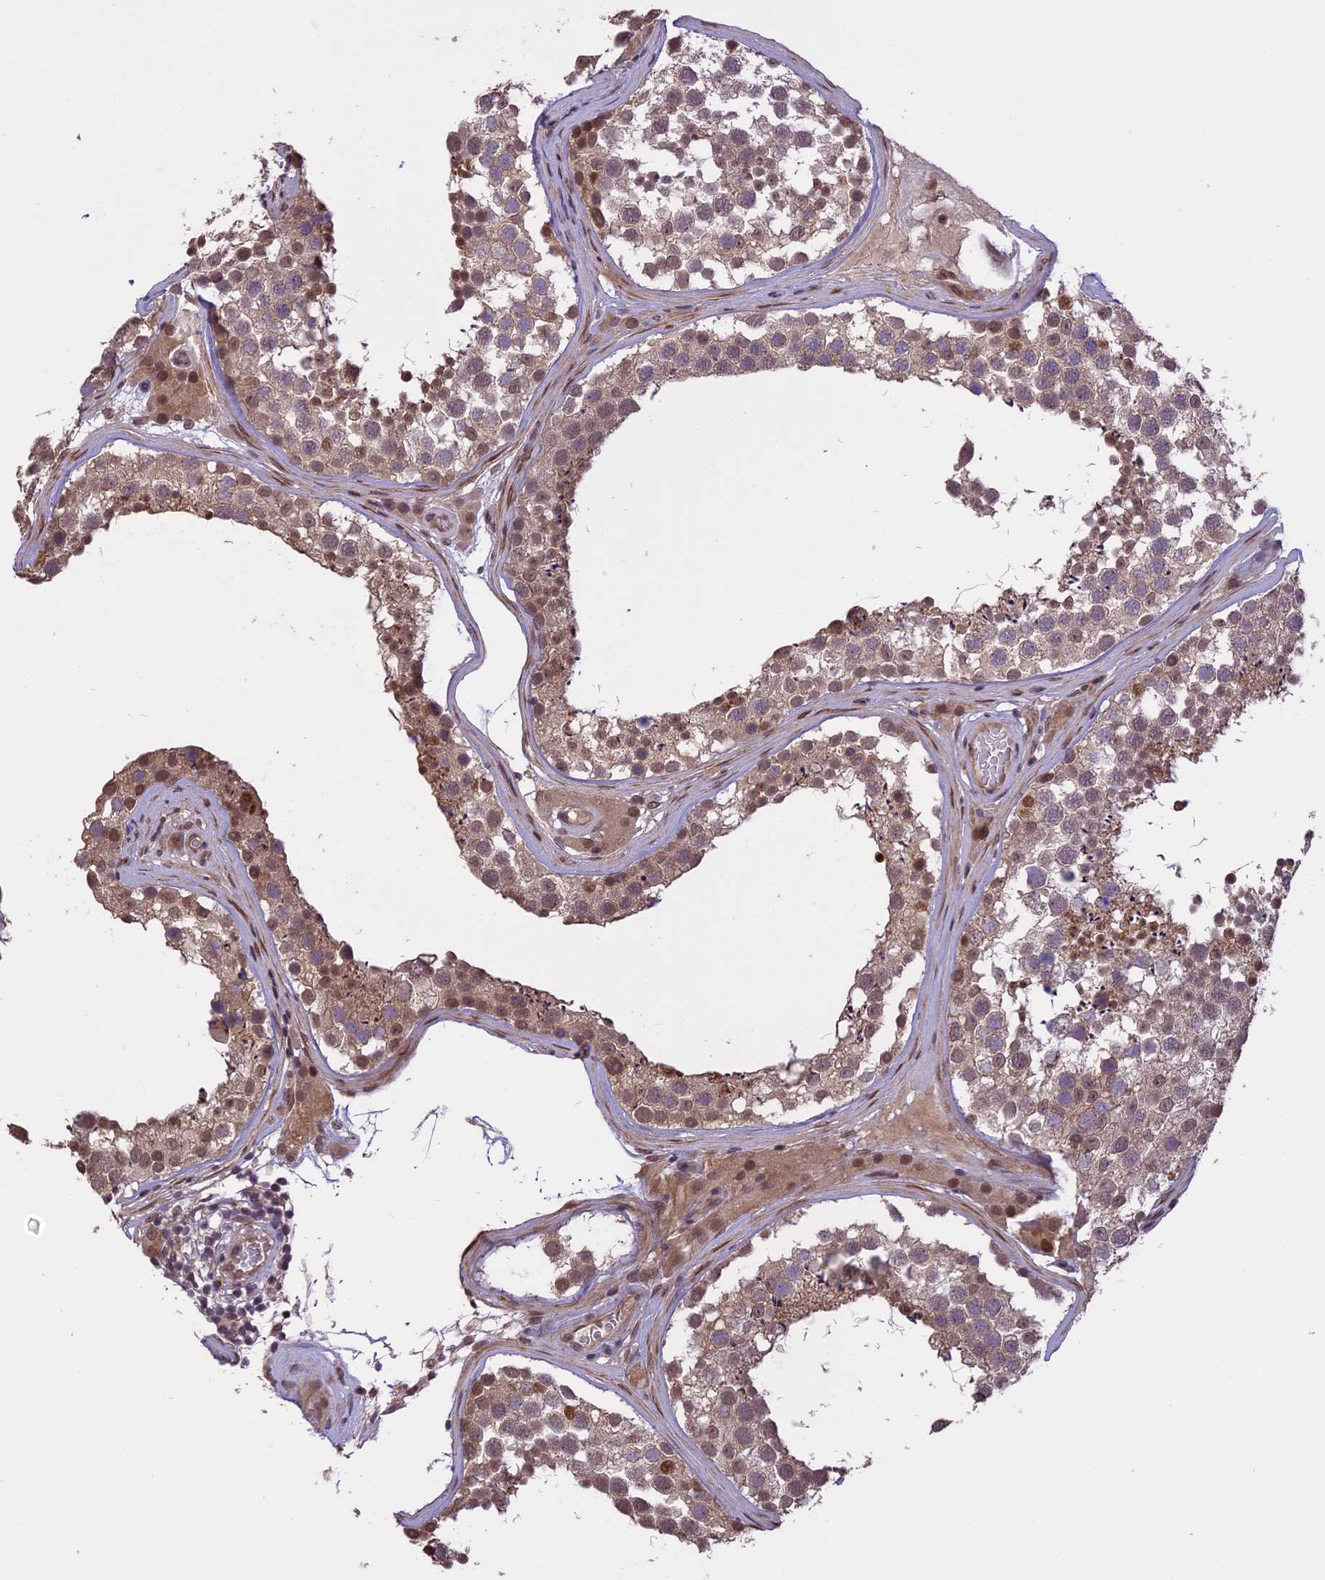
{"staining": {"intensity": "moderate", "quantity": "25%-75%", "location": "cytoplasmic/membranous,nuclear"}, "tissue": "testis", "cell_type": "Cells in seminiferous ducts", "image_type": "normal", "snomed": [{"axis": "morphology", "description": "Normal tissue, NOS"}, {"axis": "topography", "description": "Testis"}], "caption": "Immunohistochemical staining of normal testis reveals 25%-75% levels of moderate cytoplasmic/membranous,nuclear protein expression in approximately 25%-75% of cells in seminiferous ducts. (Stains: DAB (3,3'-diaminobenzidine) in brown, nuclei in blue, Microscopy: brightfield microscopy at high magnification).", "gene": "PRELID2", "patient": {"sex": "male", "age": 46}}